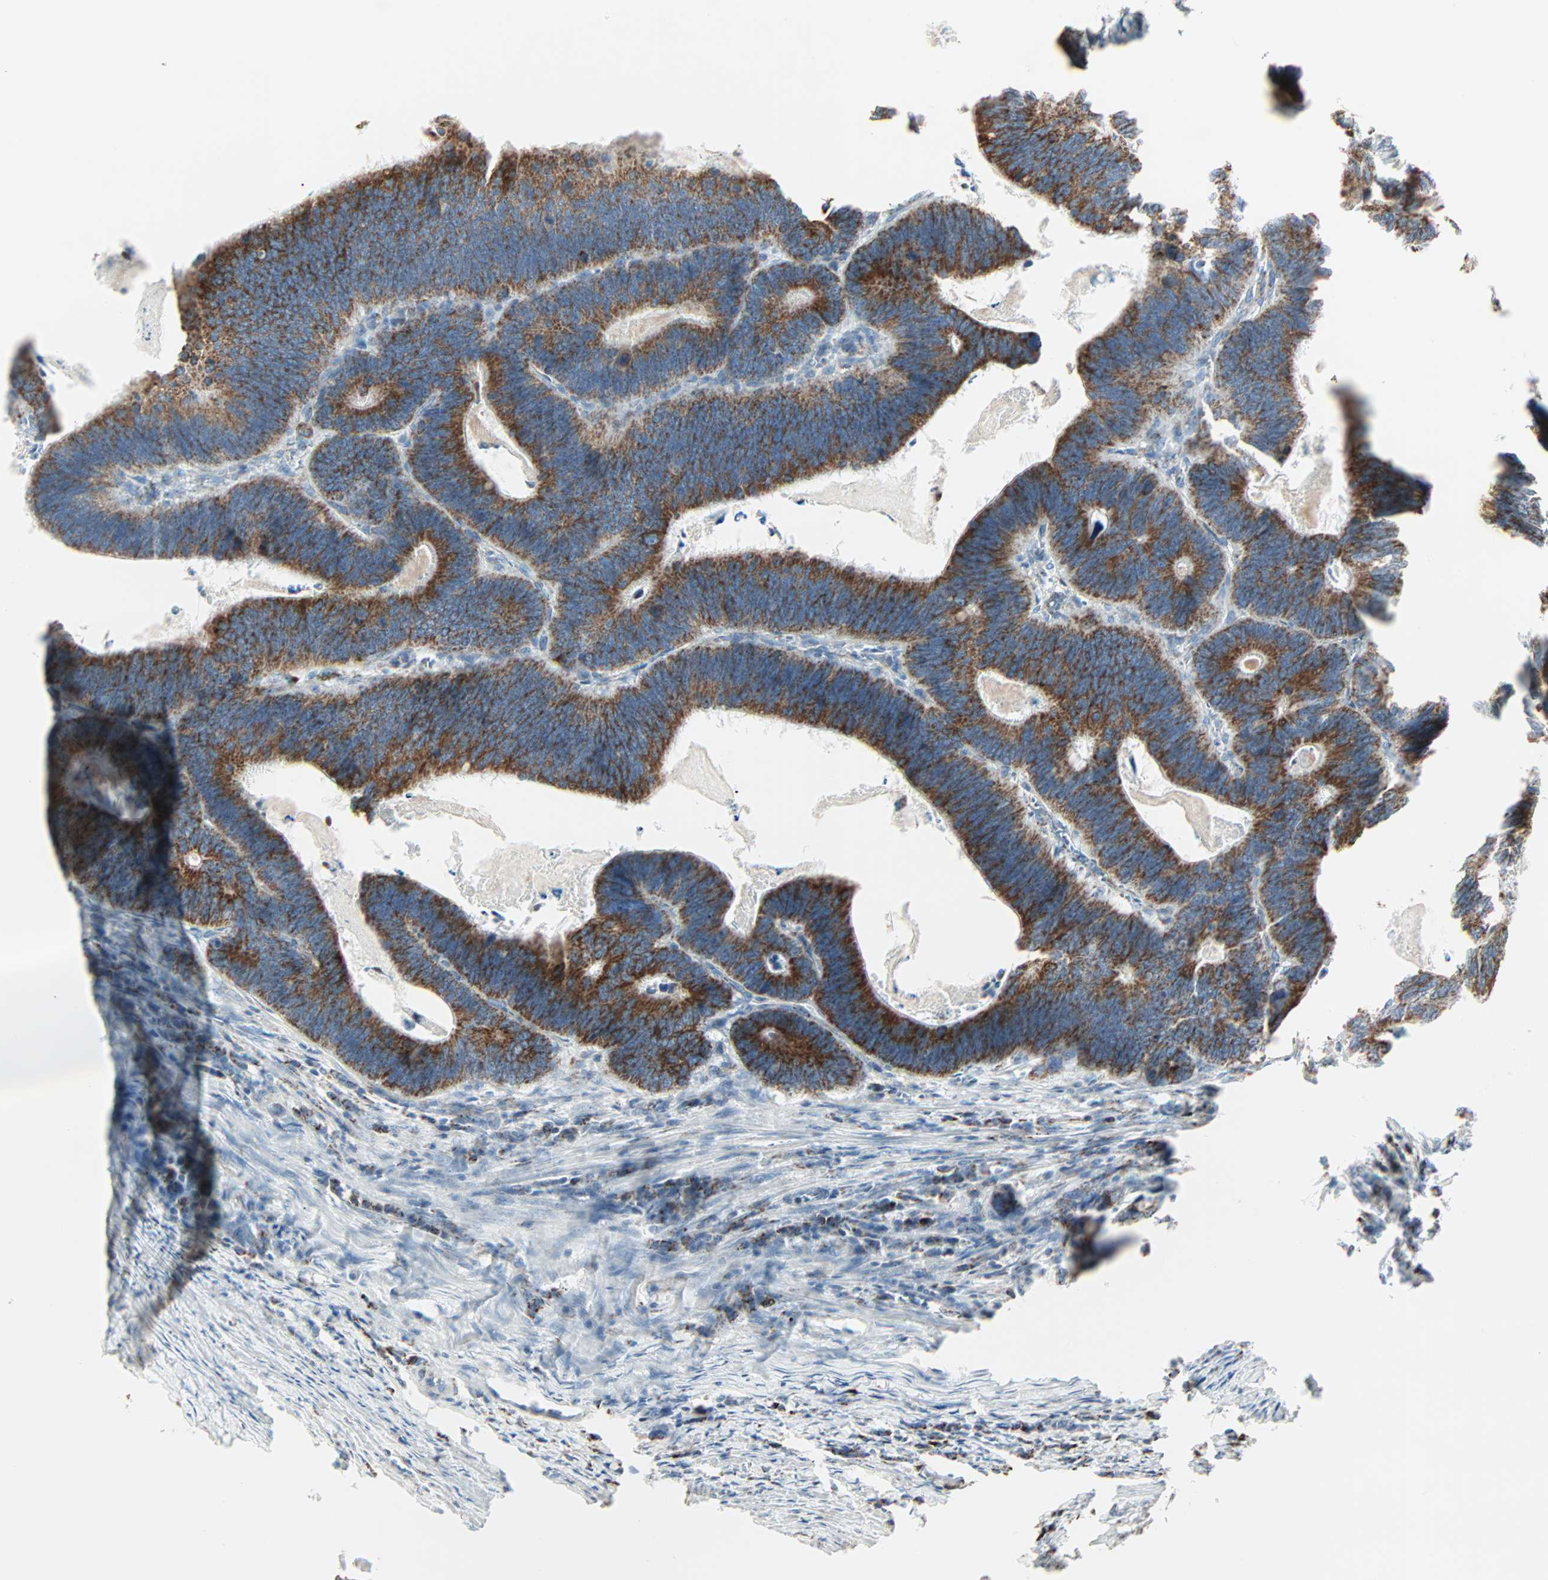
{"staining": {"intensity": "moderate", "quantity": ">75%", "location": "cytoplasmic/membranous"}, "tissue": "colorectal cancer", "cell_type": "Tumor cells", "image_type": "cancer", "snomed": [{"axis": "morphology", "description": "Adenocarcinoma, NOS"}, {"axis": "topography", "description": "Colon"}], "caption": "Protein positivity by immunohistochemistry (IHC) displays moderate cytoplasmic/membranous staining in about >75% of tumor cells in colorectal cancer.", "gene": "IDH2", "patient": {"sex": "male", "age": 72}}